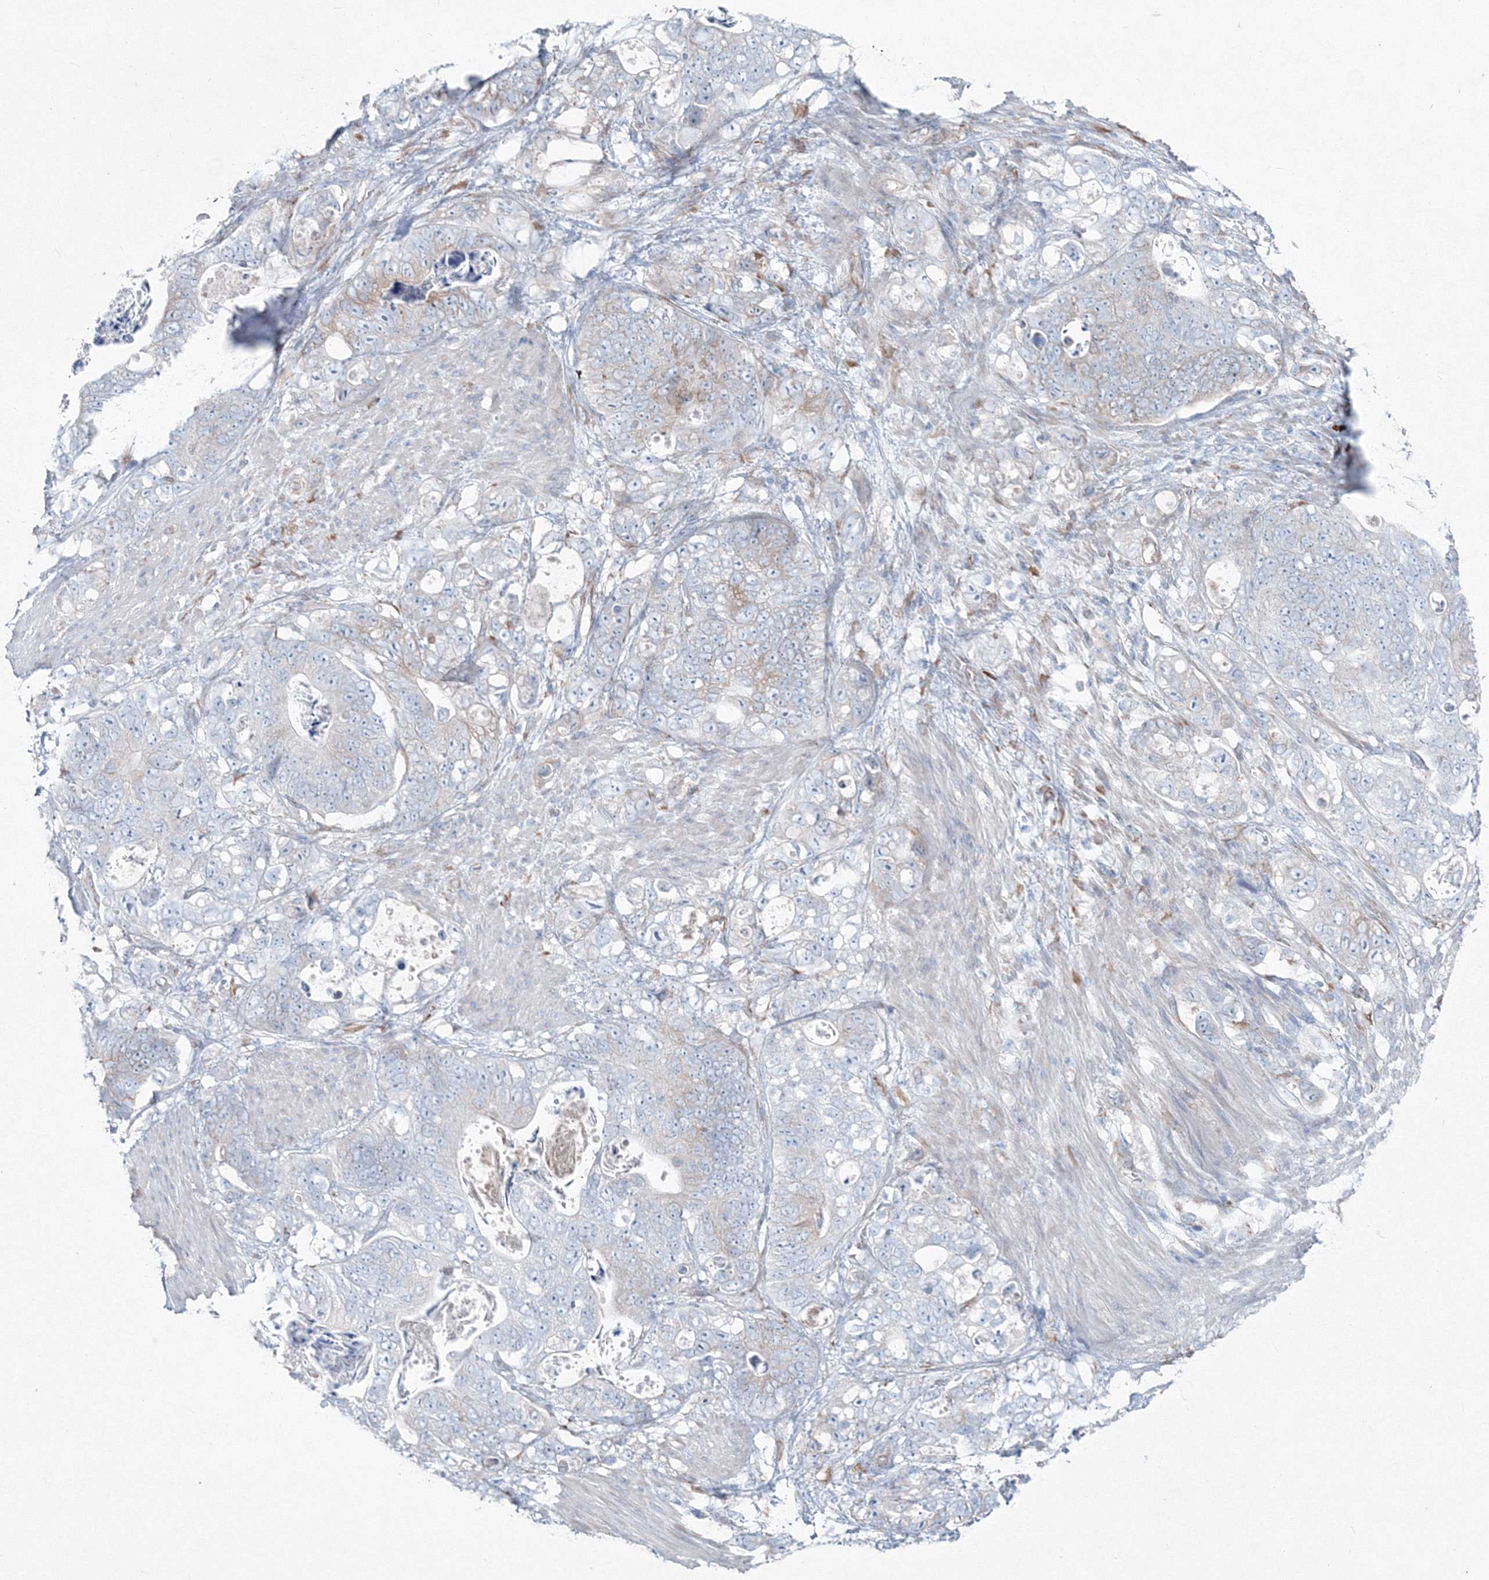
{"staining": {"intensity": "negative", "quantity": "none", "location": "none"}, "tissue": "stomach cancer", "cell_type": "Tumor cells", "image_type": "cancer", "snomed": [{"axis": "morphology", "description": "Normal tissue, NOS"}, {"axis": "morphology", "description": "Adenocarcinoma, NOS"}, {"axis": "topography", "description": "Stomach"}], "caption": "Immunohistochemistry (IHC) image of adenocarcinoma (stomach) stained for a protein (brown), which exhibits no staining in tumor cells.", "gene": "RCN1", "patient": {"sex": "female", "age": 89}}